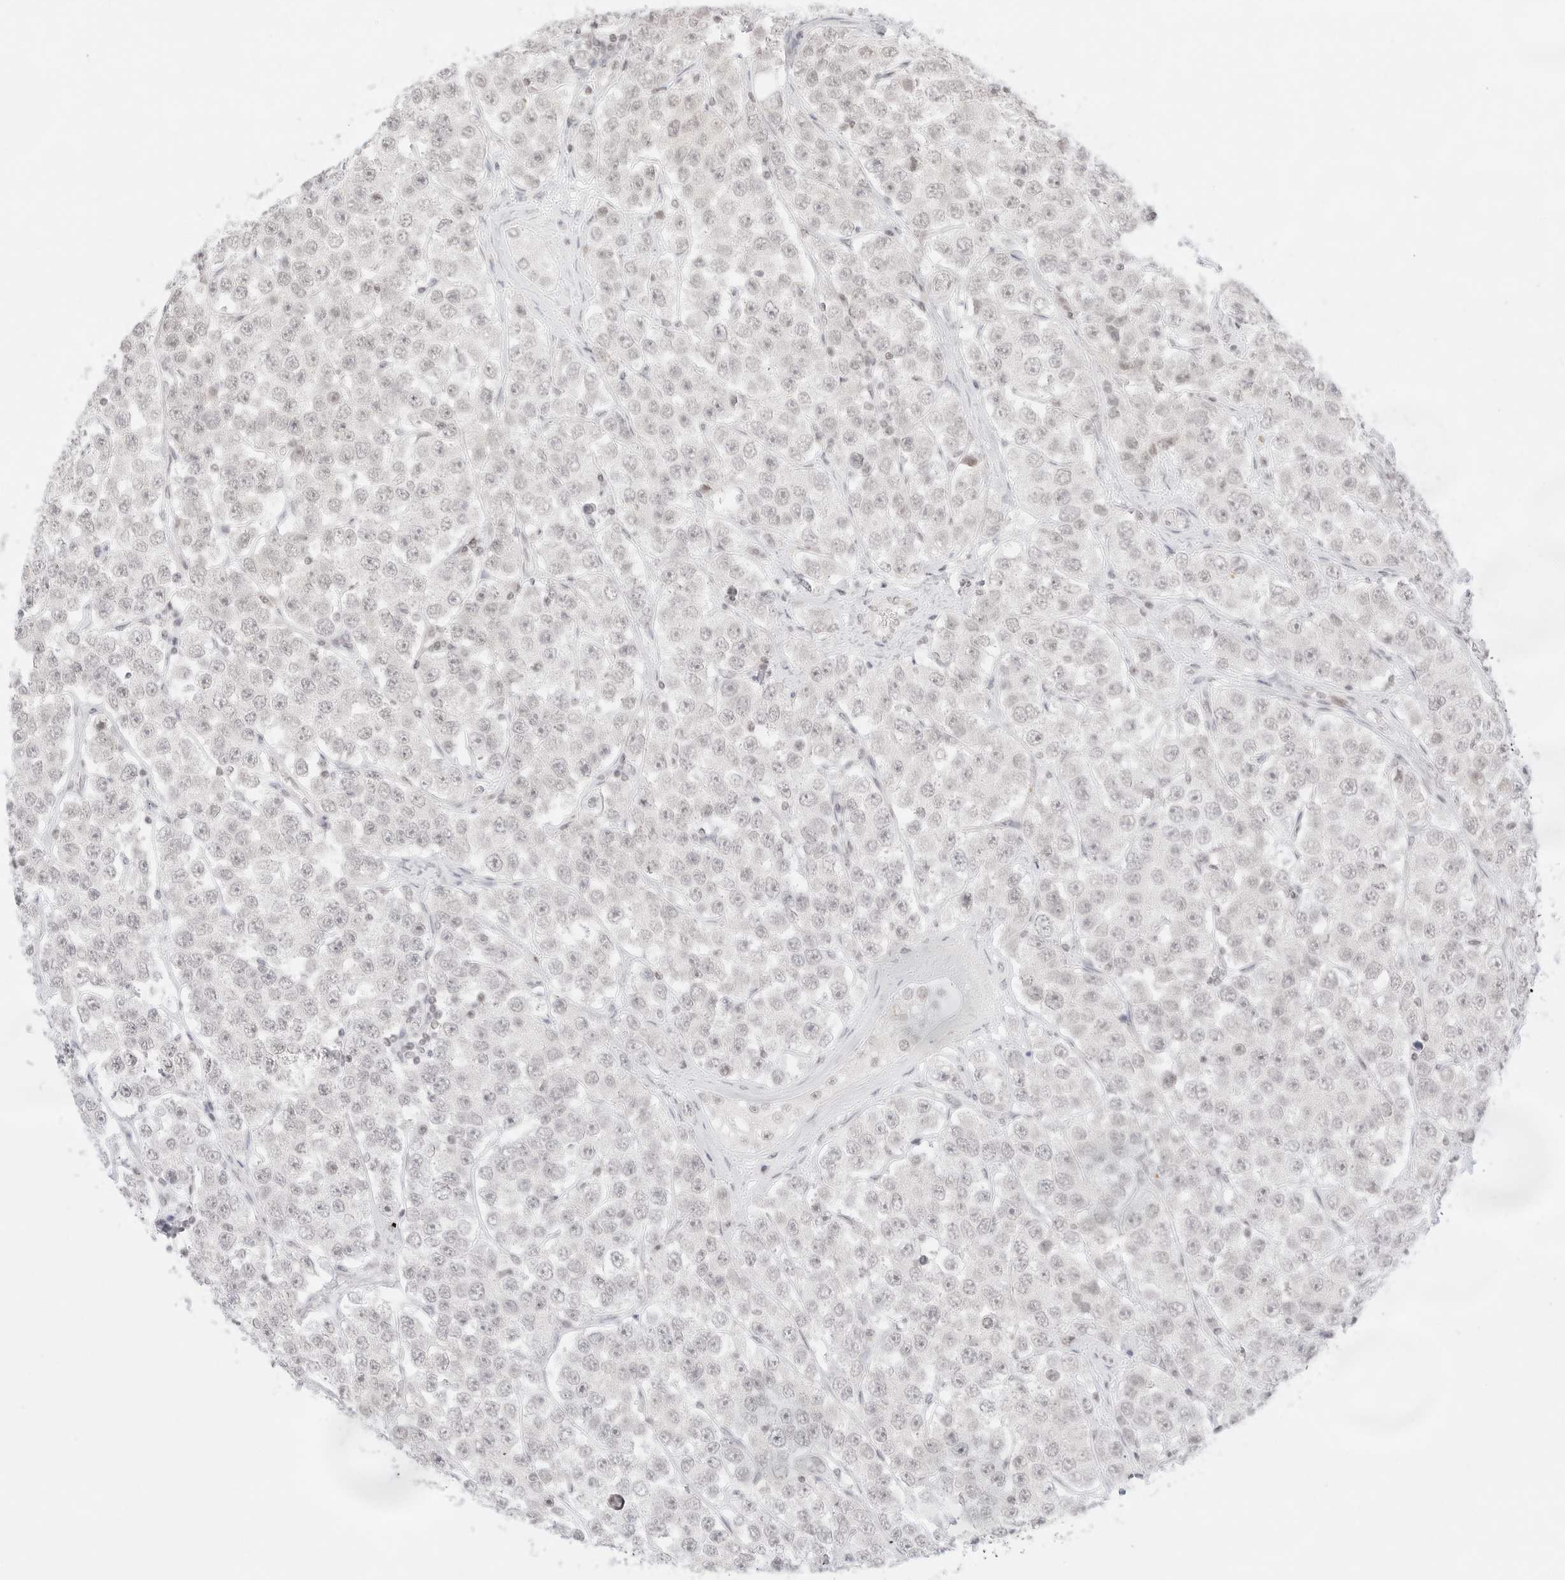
{"staining": {"intensity": "weak", "quantity": ">75%", "location": "nuclear"}, "tissue": "testis cancer", "cell_type": "Tumor cells", "image_type": "cancer", "snomed": [{"axis": "morphology", "description": "Seminoma, NOS"}, {"axis": "topography", "description": "Testis"}], "caption": "Human seminoma (testis) stained for a protein (brown) exhibits weak nuclear positive expression in about >75% of tumor cells.", "gene": "GNAS", "patient": {"sex": "male", "age": 28}}